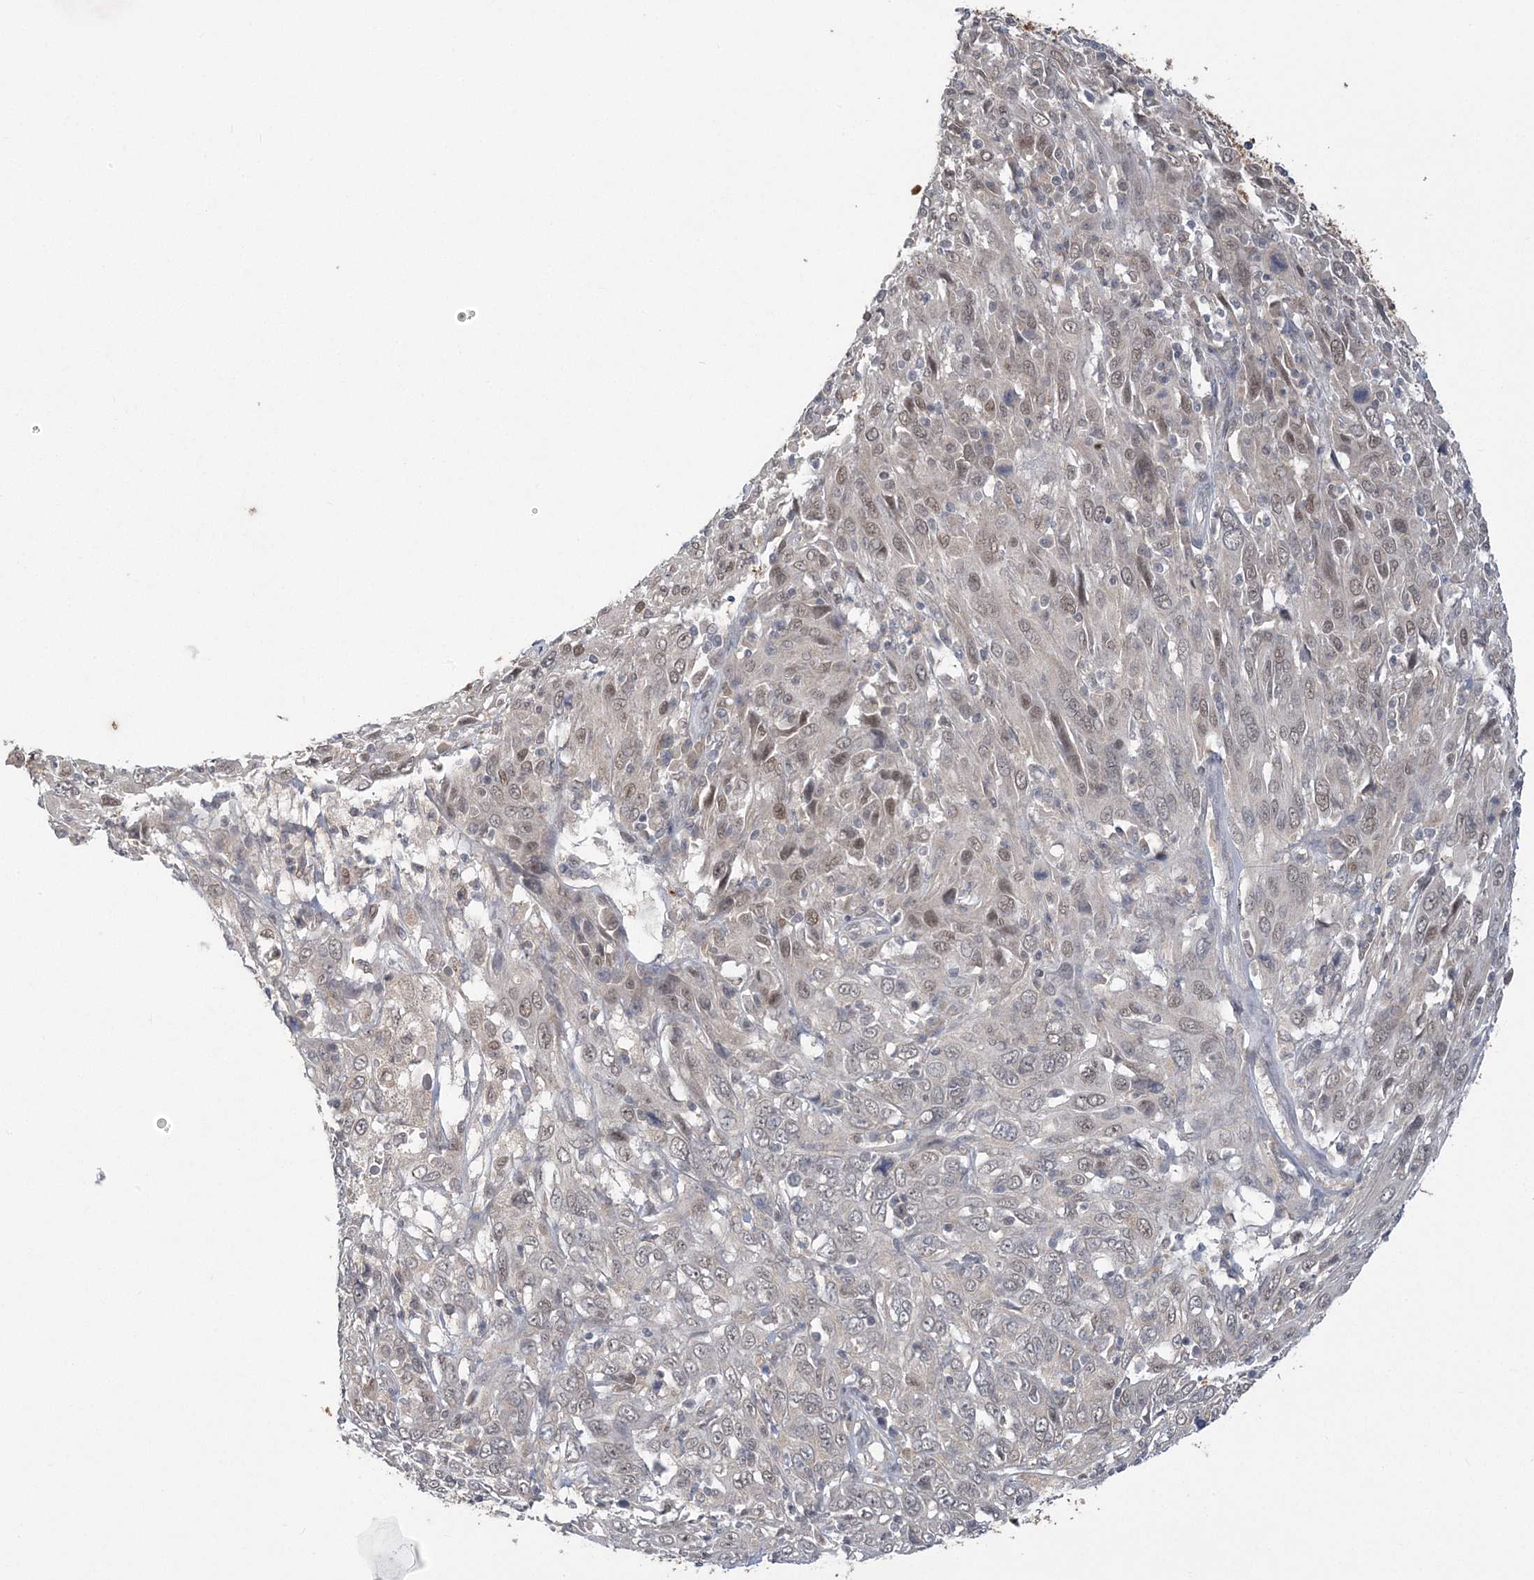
{"staining": {"intensity": "weak", "quantity": "<25%", "location": "nuclear"}, "tissue": "cervical cancer", "cell_type": "Tumor cells", "image_type": "cancer", "snomed": [{"axis": "morphology", "description": "Squamous cell carcinoma, NOS"}, {"axis": "topography", "description": "Cervix"}], "caption": "Immunohistochemistry (IHC) of human cervical cancer shows no positivity in tumor cells. Nuclei are stained in blue.", "gene": "ZBTB7A", "patient": {"sex": "female", "age": 46}}